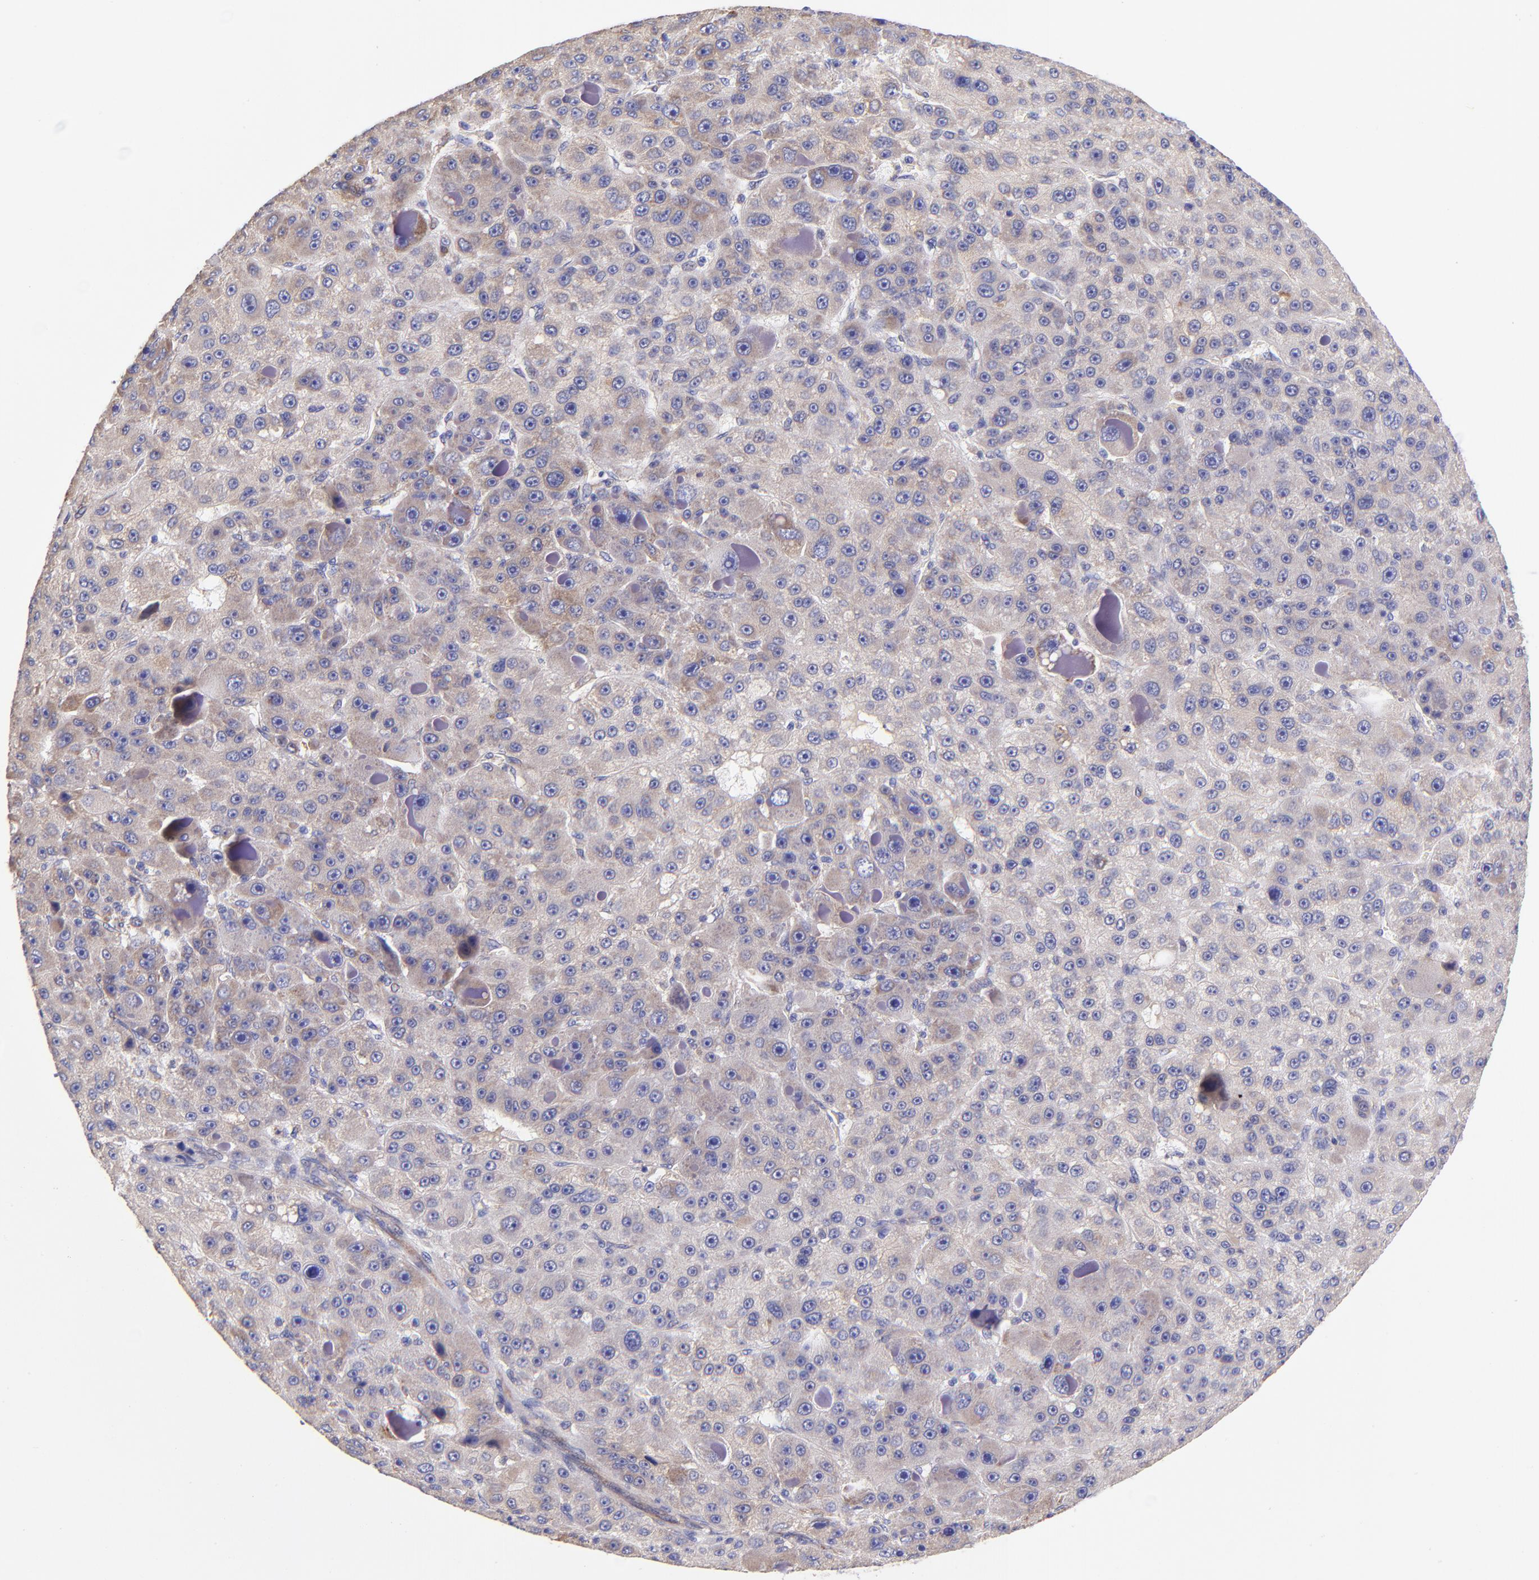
{"staining": {"intensity": "weak", "quantity": ">75%", "location": "cytoplasmic/membranous"}, "tissue": "liver cancer", "cell_type": "Tumor cells", "image_type": "cancer", "snomed": [{"axis": "morphology", "description": "Carcinoma, Hepatocellular, NOS"}, {"axis": "topography", "description": "Liver"}], "caption": "Immunohistochemical staining of human liver hepatocellular carcinoma displays low levels of weak cytoplasmic/membranous protein positivity in approximately >75% of tumor cells.", "gene": "PREX1", "patient": {"sex": "male", "age": 76}}